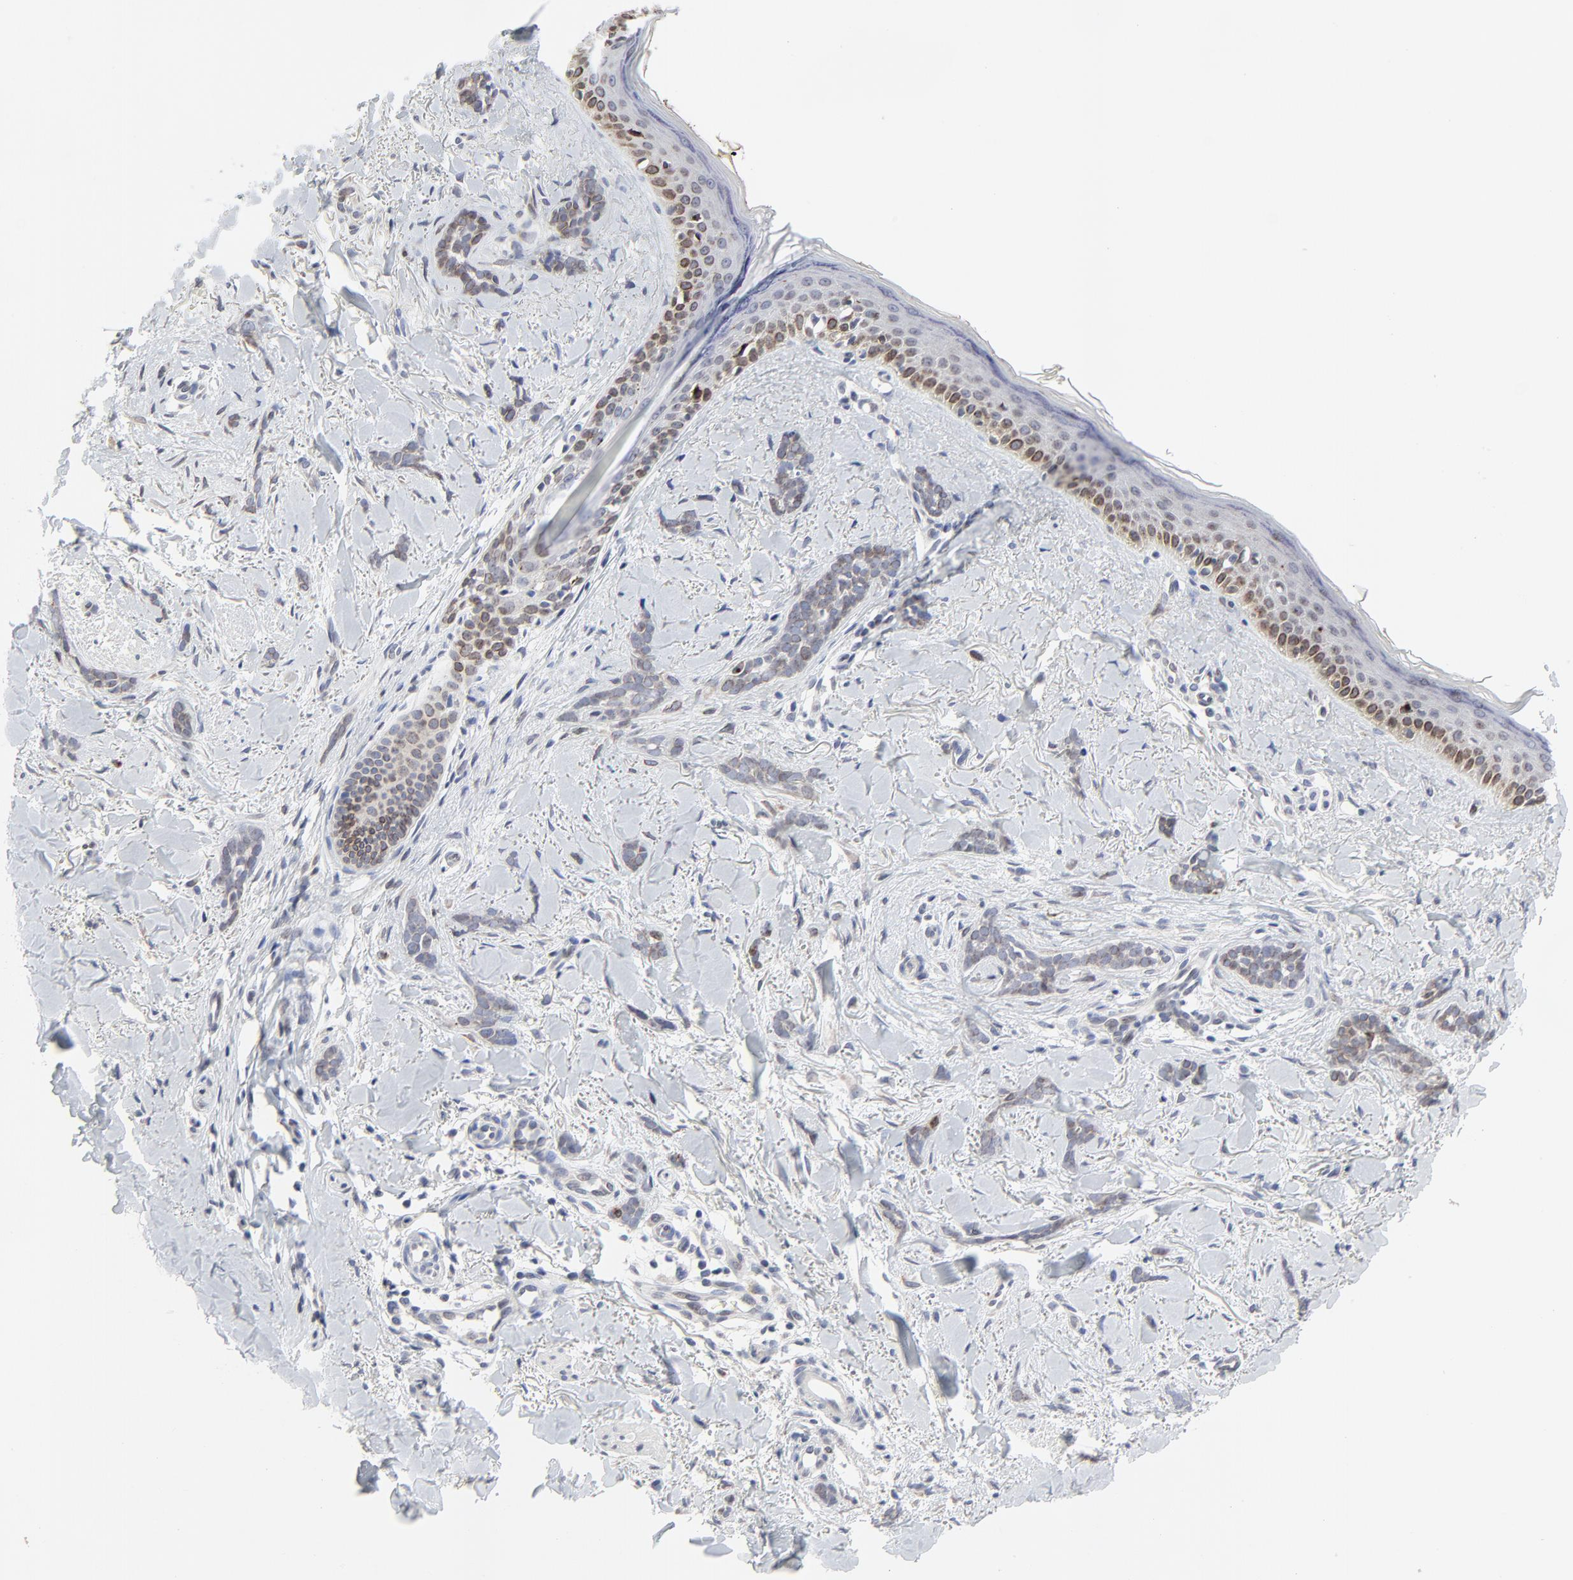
{"staining": {"intensity": "negative", "quantity": "none", "location": "none"}, "tissue": "skin cancer", "cell_type": "Tumor cells", "image_type": "cancer", "snomed": [{"axis": "morphology", "description": "Basal cell carcinoma"}, {"axis": "topography", "description": "Skin"}], "caption": "Tumor cells are negative for brown protein staining in basal cell carcinoma (skin). (Immunohistochemistry (ihc), brightfield microscopy, high magnification).", "gene": "NLGN3", "patient": {"sex": "female", "age": 37}}